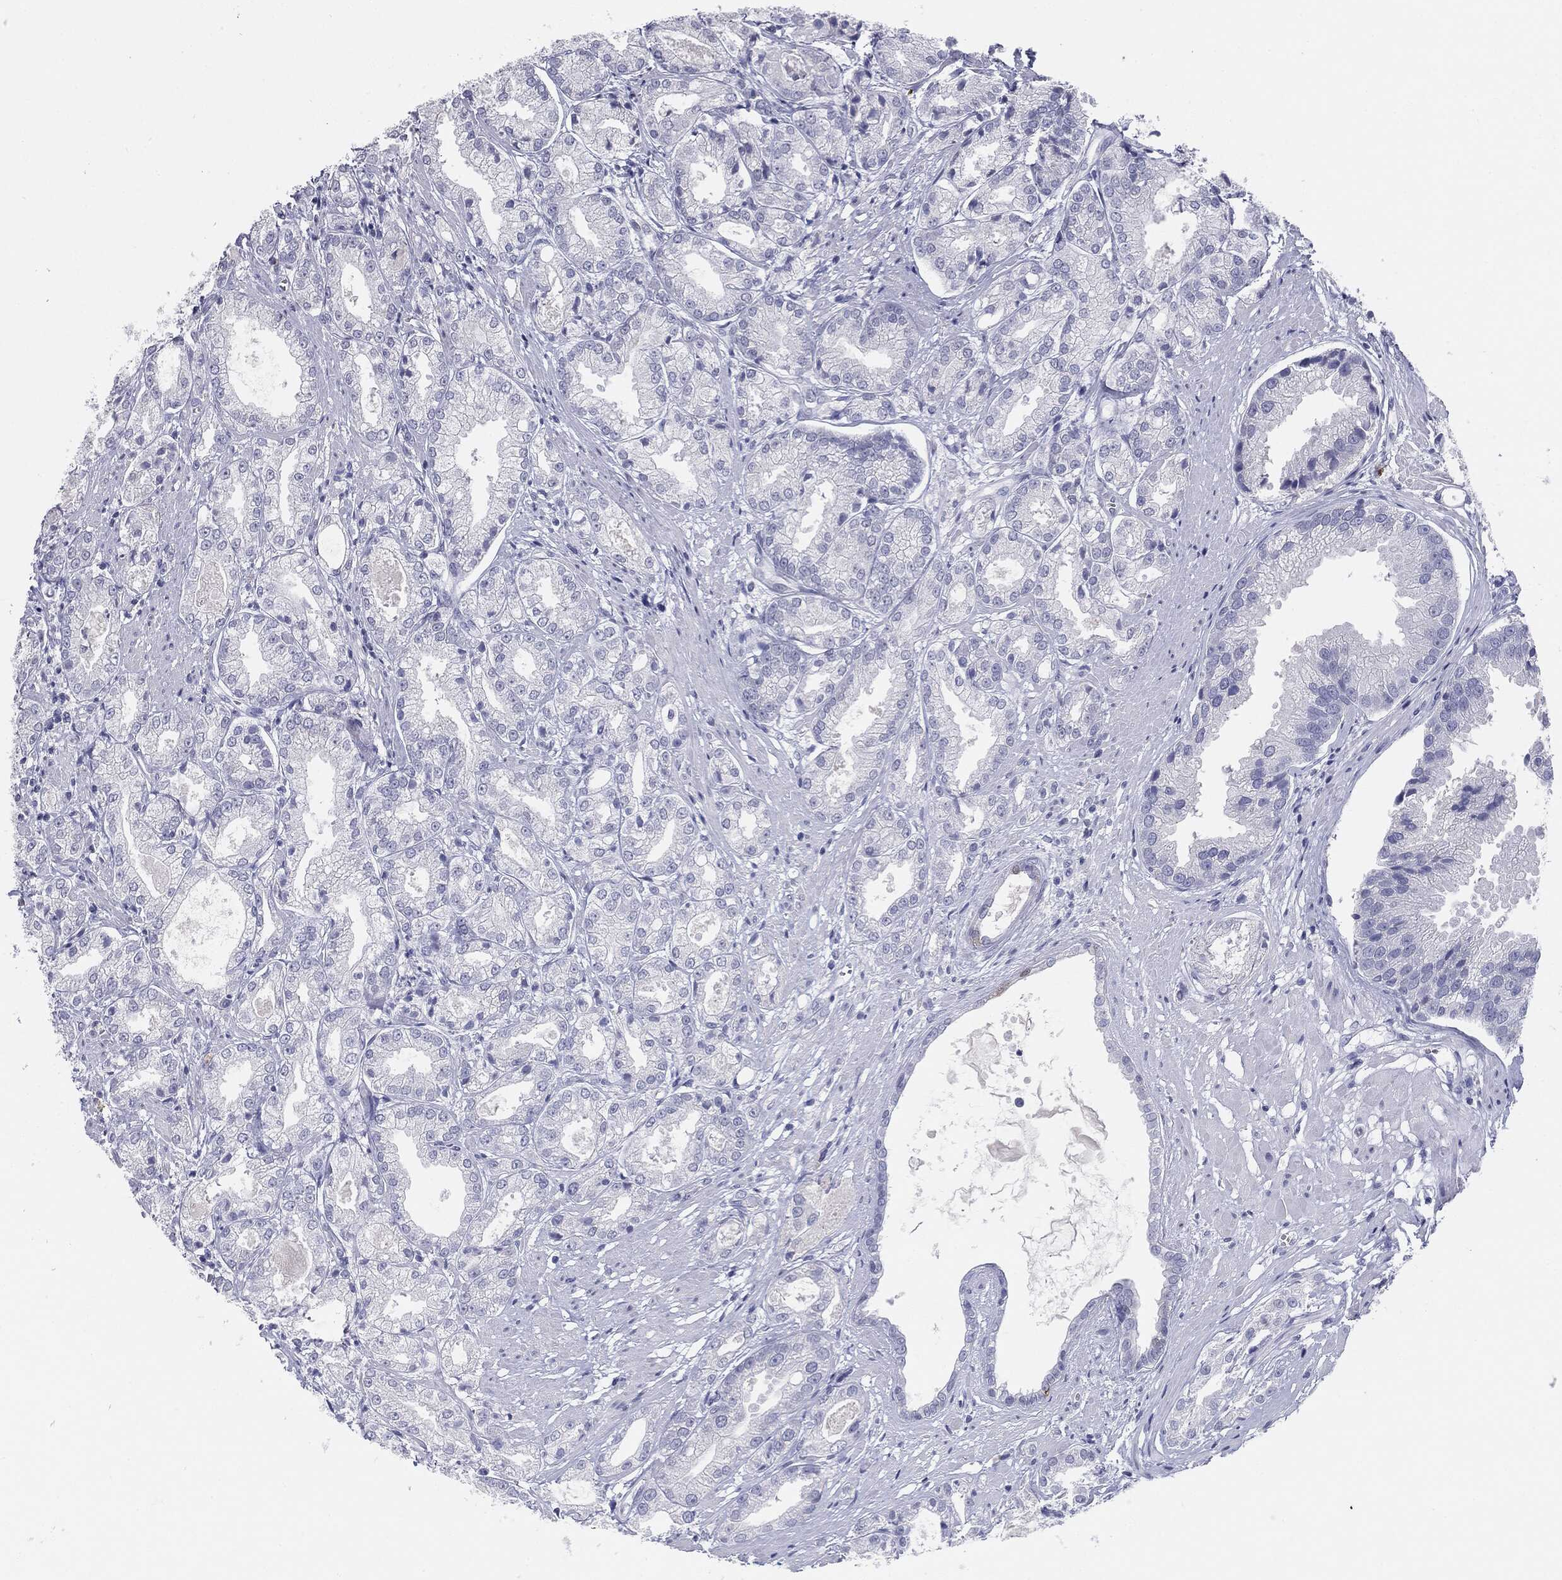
{"staining": {"intensity": "negative", "quantity": "none", "location": "none"}, "tissue": "prostate cancer", "cell_type": "Tumor cells", "image_type": "cancer", "snomed": [{"axis": "morphology", "description": "Adenocarcinoma, High grade"}, {"axis": "topography", "description": "Prostate"}], "caption": "Photomicrograph shows no significant protein expression in tumor cells of prostate cancer (adenocarcinoma (high-grade)).", "gene": "SERPINB4", "patient": {"sex": "male", "age": 61}}